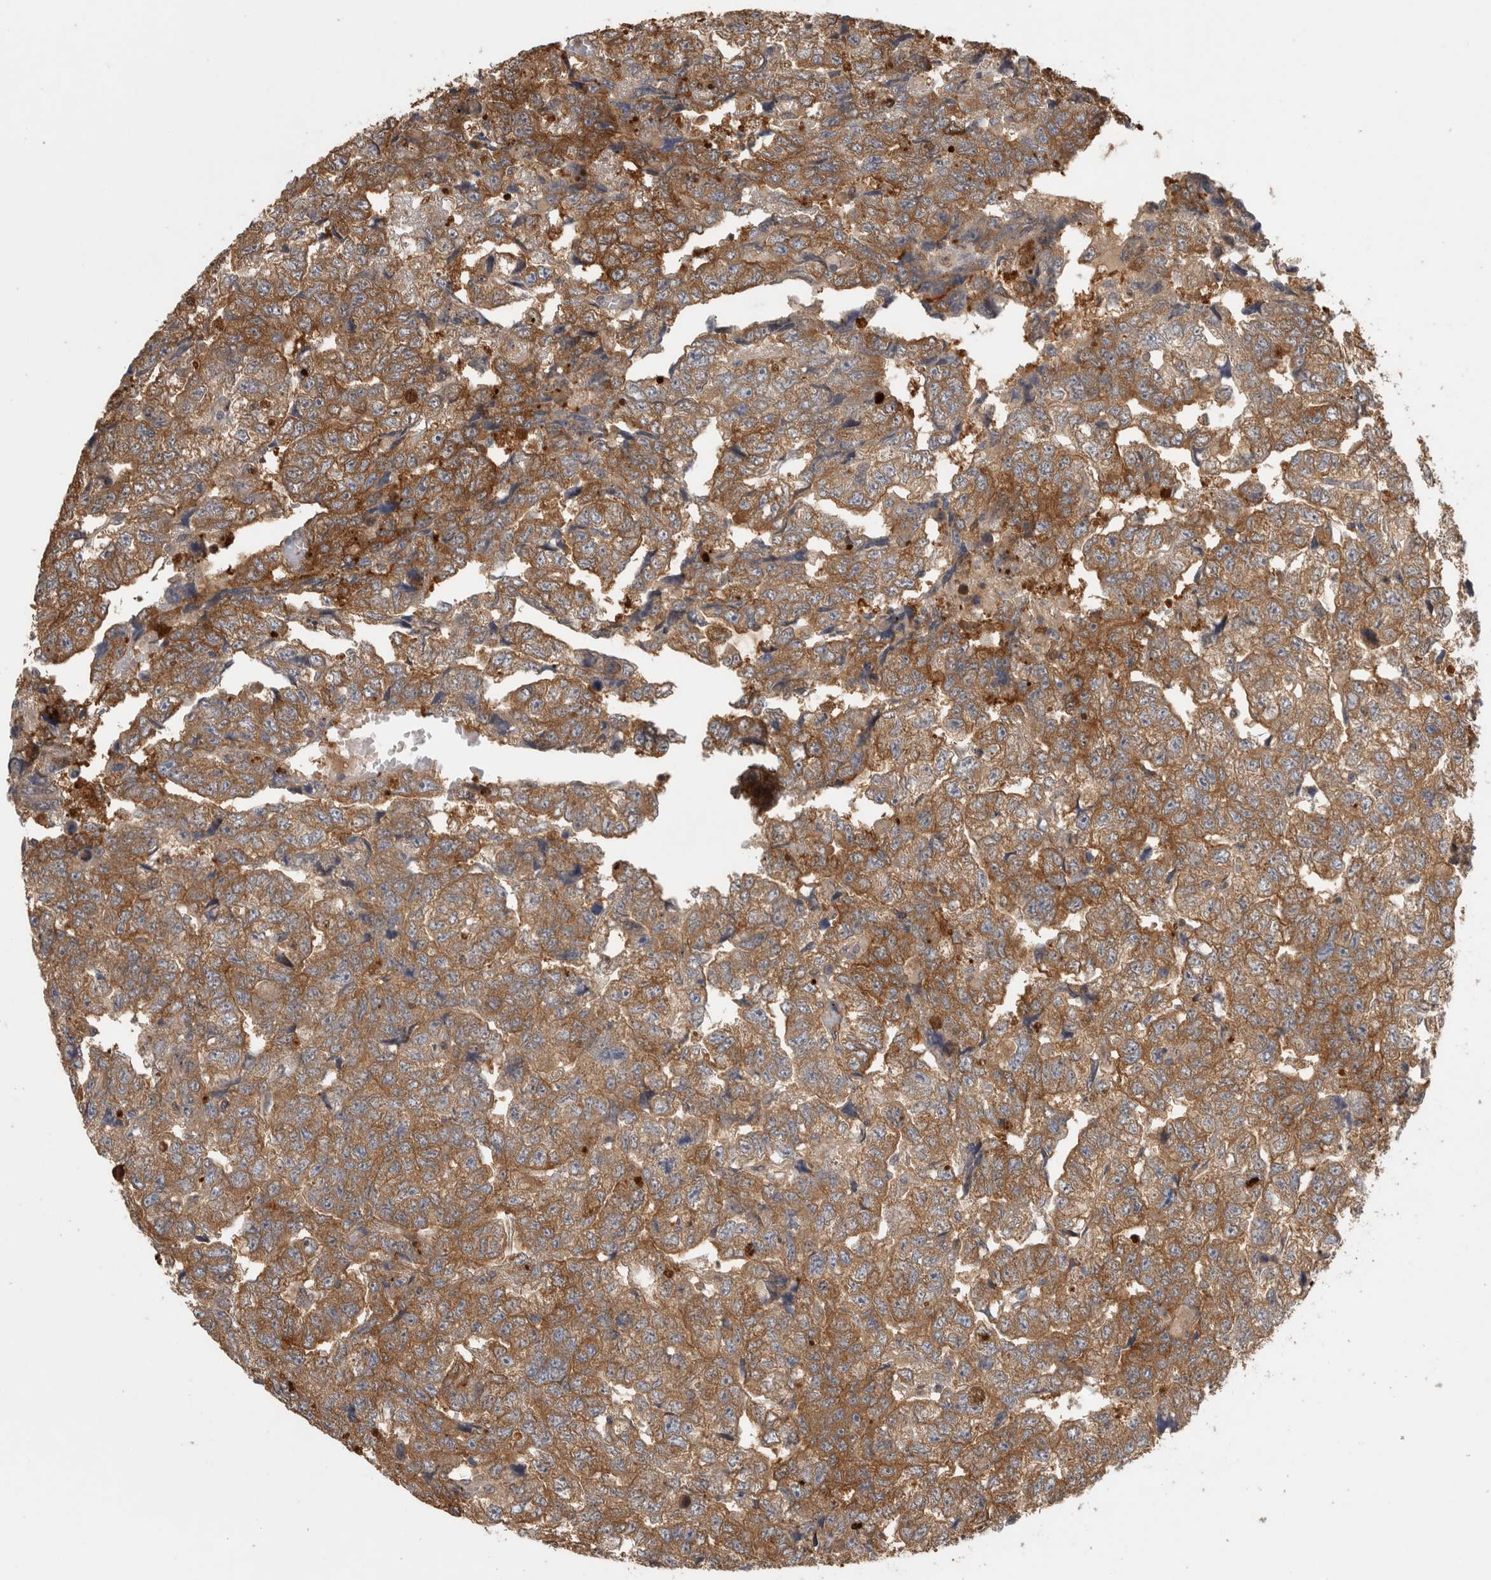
{"staining": {"intensity": "moderate", "quantity": ">75%", "location": "cytoplasmic/membranous"}, "tissue": "testis cancer", "cell_type": "Tumor cells", "image_type": "cancer", "snomed": [{"axis": "morphology", "description": "Carcinoma, Embryonal, NOS"}, {"axis": "topography", "description": "Testis"}], "caption": "Protein staining by immunohistochemistry (IHC) demonstrates moderate cytoplasmic/membranous positivity in about >75% of tumor cells in testis embryonal carcinoma.", "gene": "PIGP", "patient": {"sex": "male", "age": 36}}